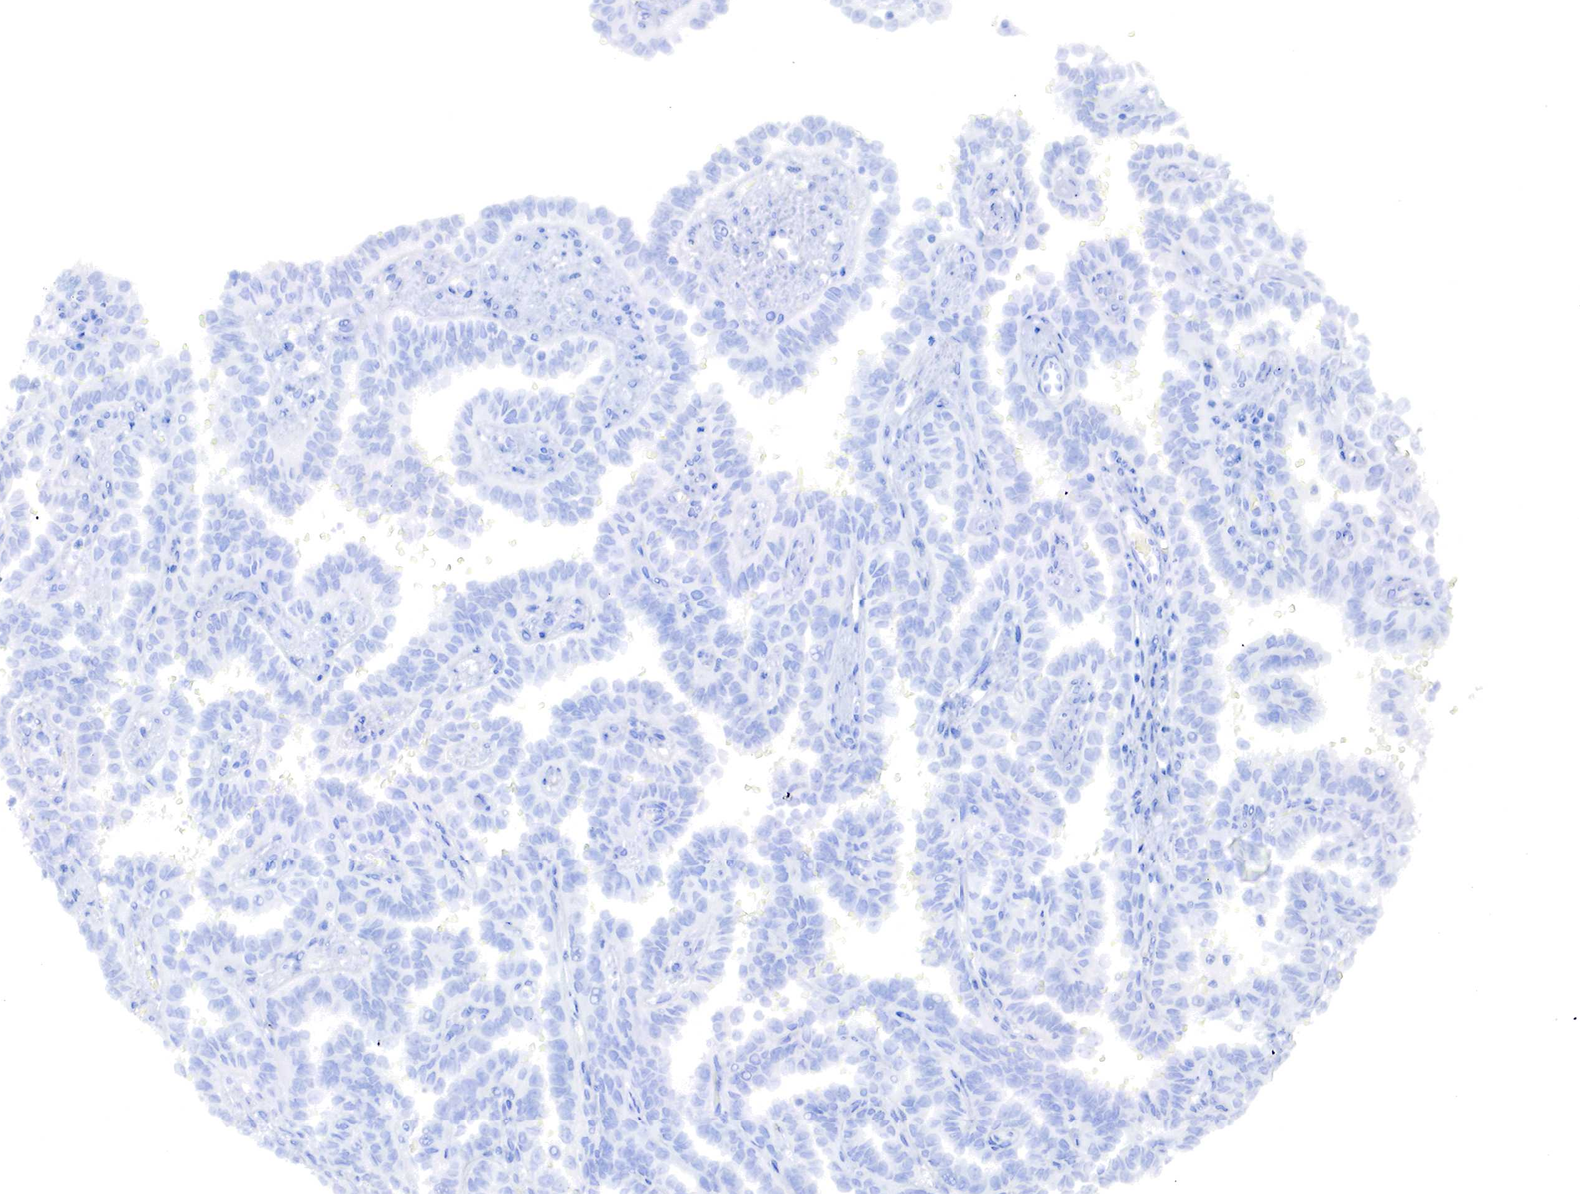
{"staining": {"intensity": "negative", "quantity": "none", "location": "none"}, "tissue": "renal cancer", "cell_type": "Tumor cells", "image_type": "cancer", "snomed": [{"axis": "morphology", "description": "Inflammation, NOS"}, {"axis": "morphology", "description": "Adenocarcinoma, NOS"}, {"axis": "topography", "description": "Kidney"}], "caption": "Photomicrograph shows no significant protein staining in tumor cells of adenocarcinoma (renal). (Stains: DAB (3,3'-diaminobenzidine) IHC with hematoxylin counter stain, Microscopy: brightfield microscopy at high magnification).", "gene": "RDX", "patient": {"sex": "male", "age": 68}}